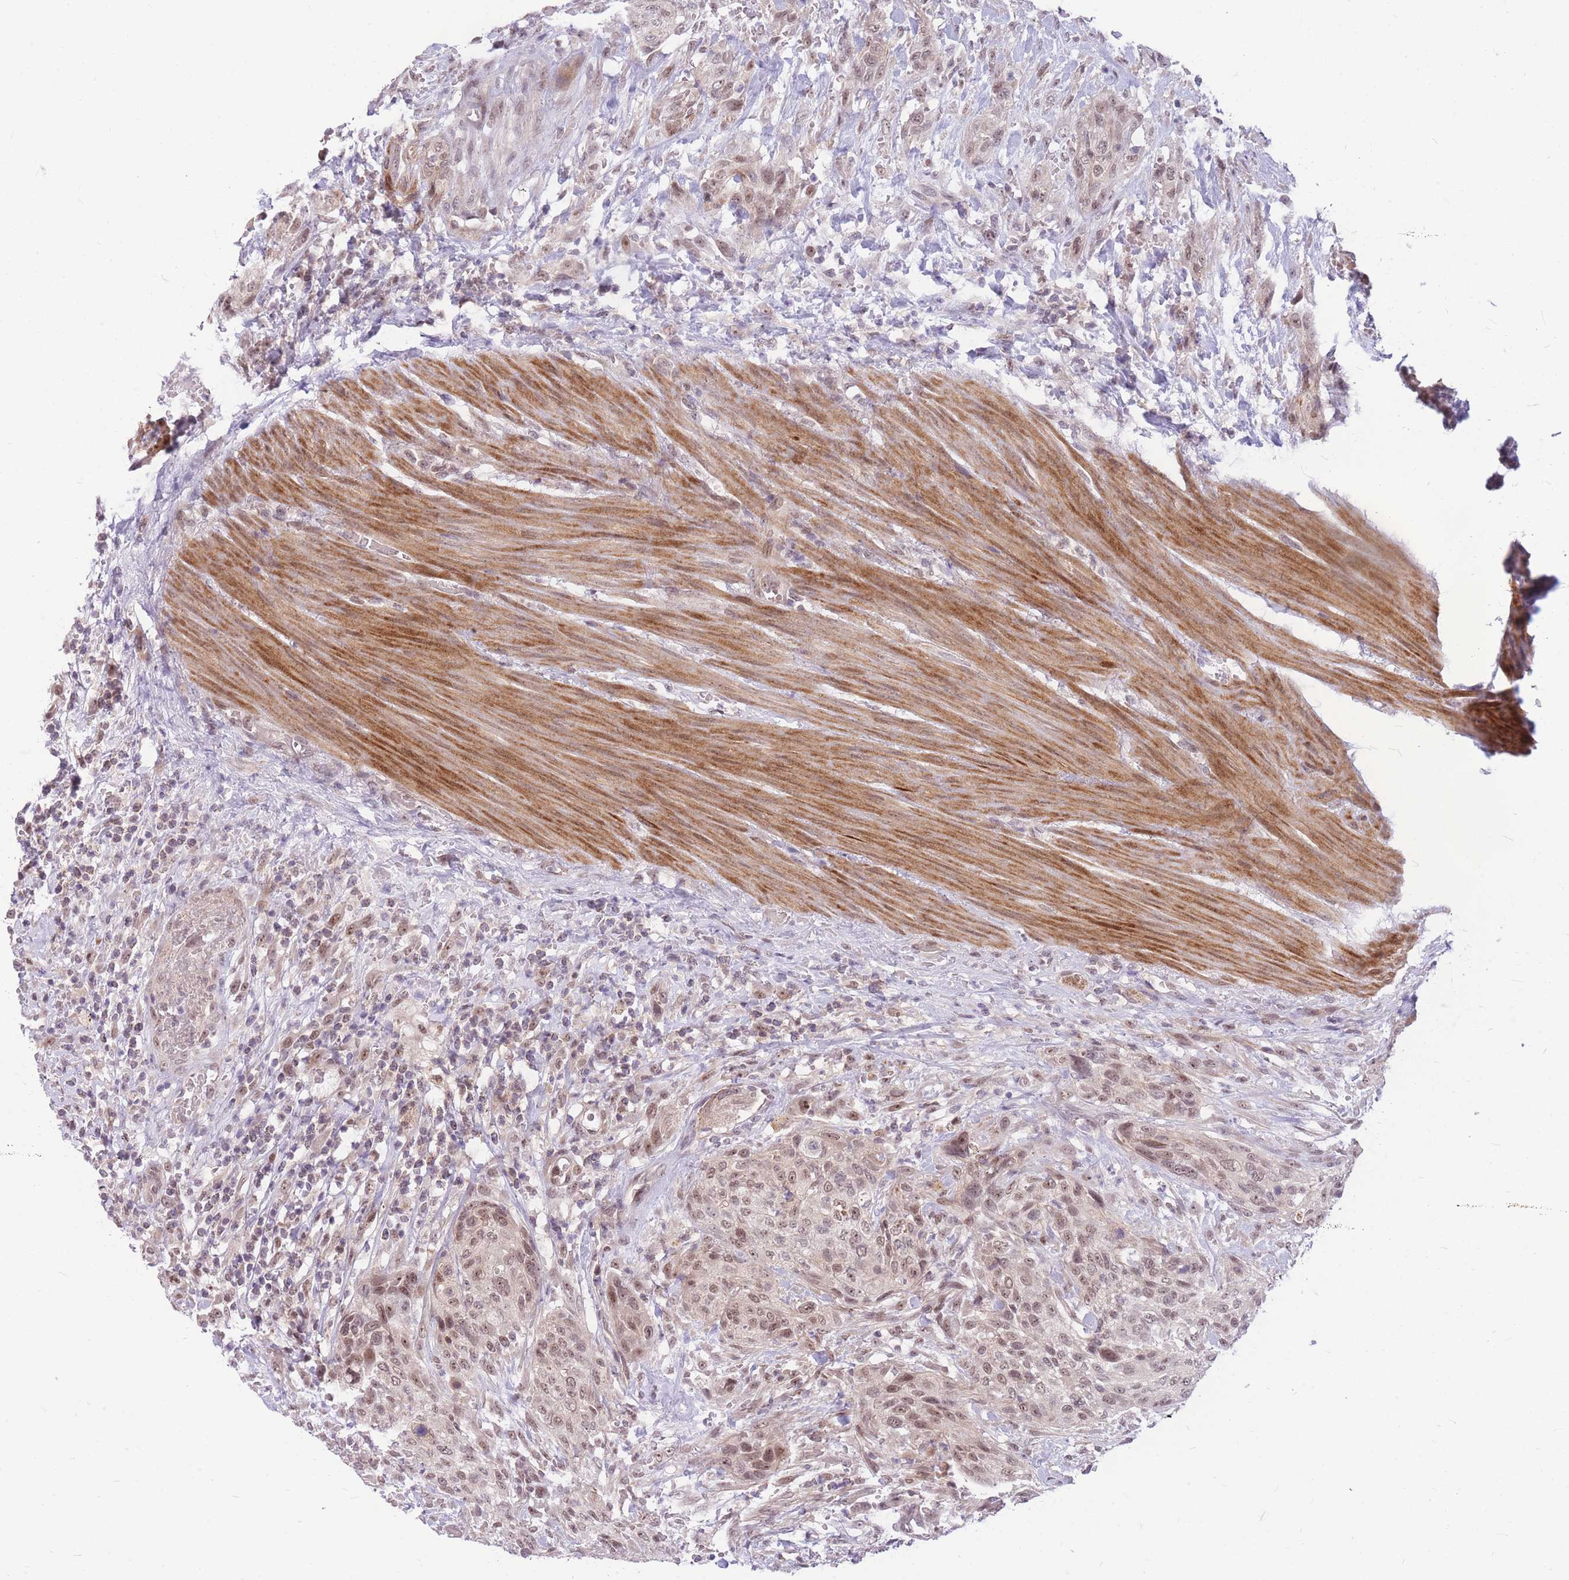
{"staining": {"intensity": "weak", "quantity": "25%-75%", "location": "nuclear"}, "tissue": "urothelial cancer", "cell_type": "Tumor cells", "image_type": "cancer", "snomed": [{"axis": "morphology", "description": "Urothelial carcinoma, High grade"}, {"axis": "topography", "description": "Urinary bladder"}], "caption": "IHC photomicrograph of human urothelial carcinoma (high-grade) stained for a protein (brown), which exhibits low levels of weak nuclear staining in approximately 25%-75% of tumor cells.", "gene": "ERCC2", "patient": {"sex": "male", "age": 35}}